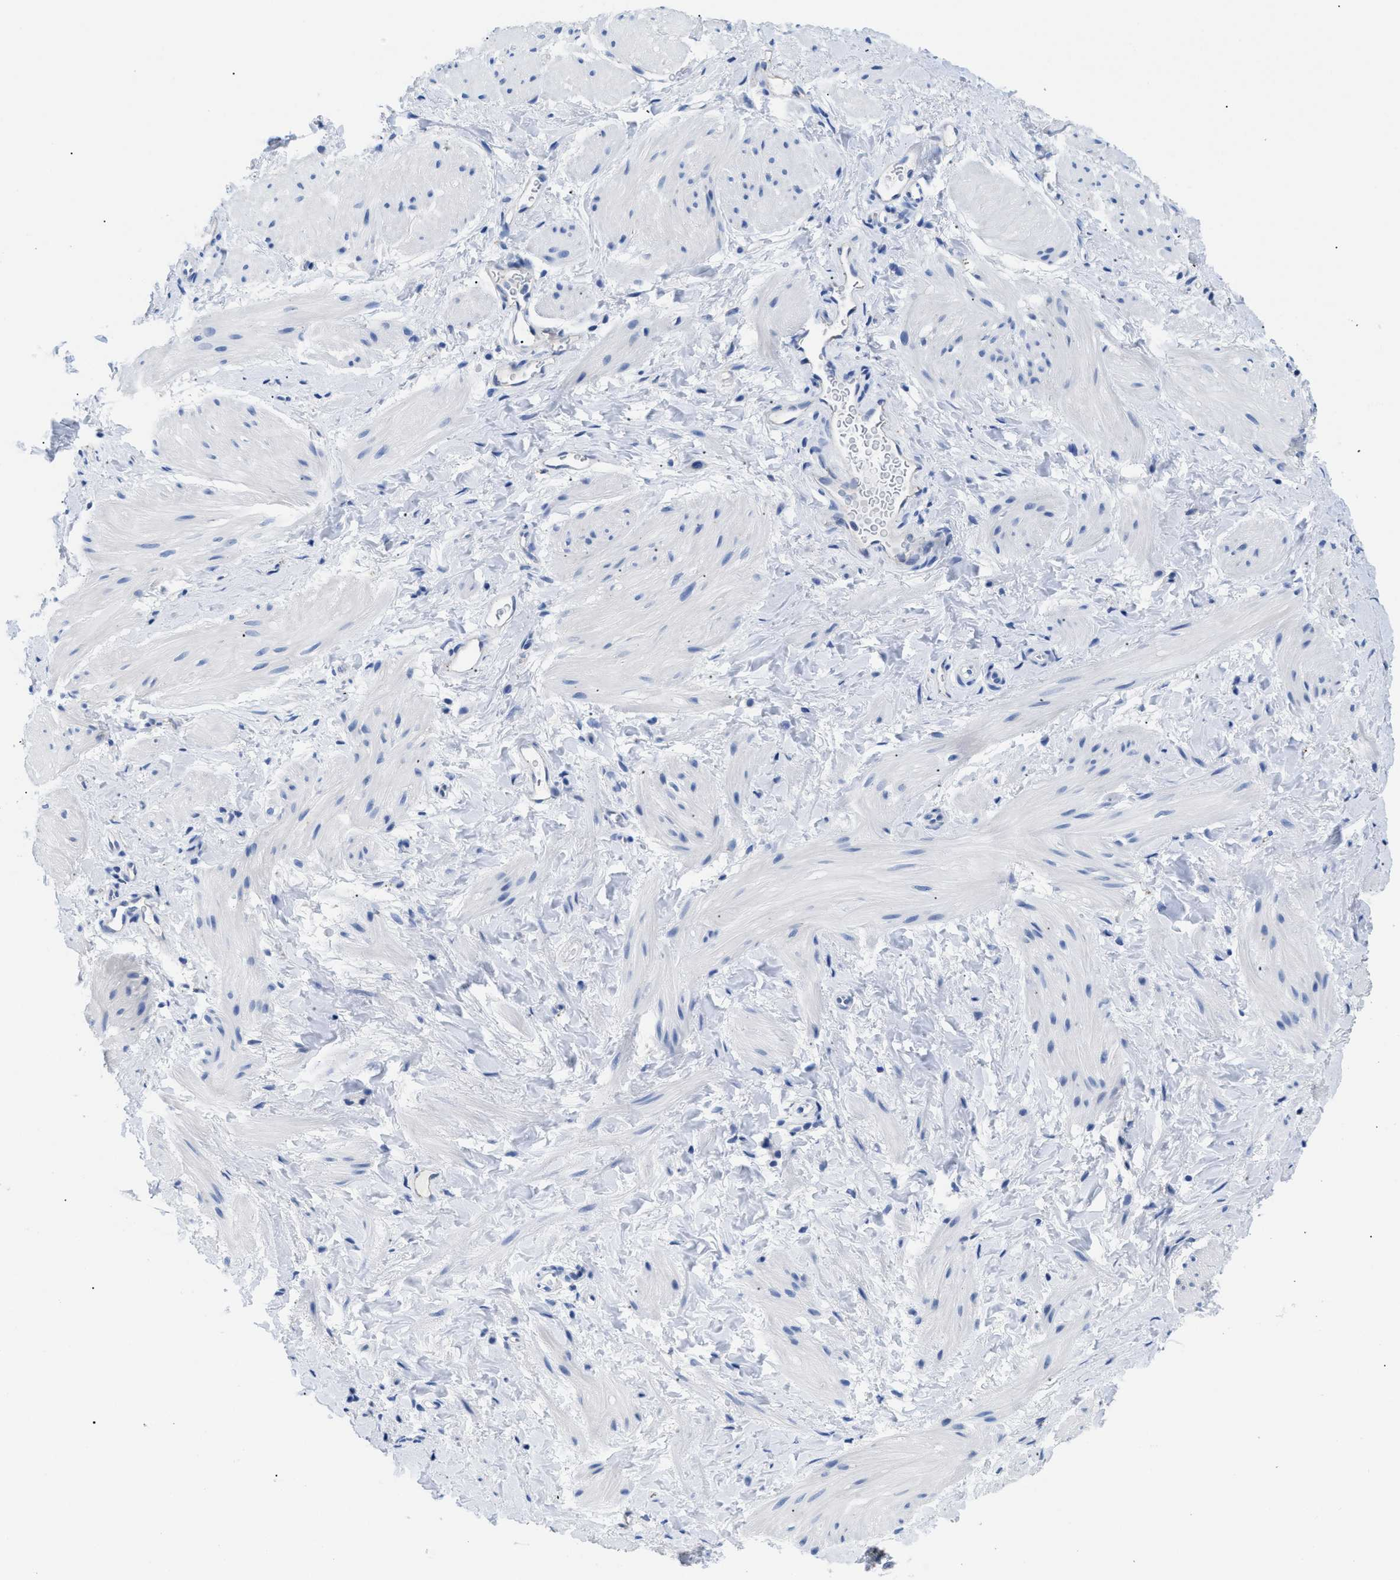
{"staining": {"intensity": "negative", "quantity": "none", "location": "none"}, "tissue": "smooth muscle", "cell_type": "Smooth muscle cells", "image_type": "normal", "snomed": [{"axis": "morphology", "description": "Normal tissue, NOS"}, {"axis": "topography", "description": "Smooth muscle"}], "caption": "An immunohistochemistry photomicrograph of benign smooth muscle is shown. There is no staining in smooth muscle cells of smooth muscle. Brightfield microscopy of immunohistochemistry (IHC) stained with DAB (brown) and hematoxylin (blue), captured at high magnification.", "gene": "APOBEC2", "patient": {"sex": "male", "age": 16}}